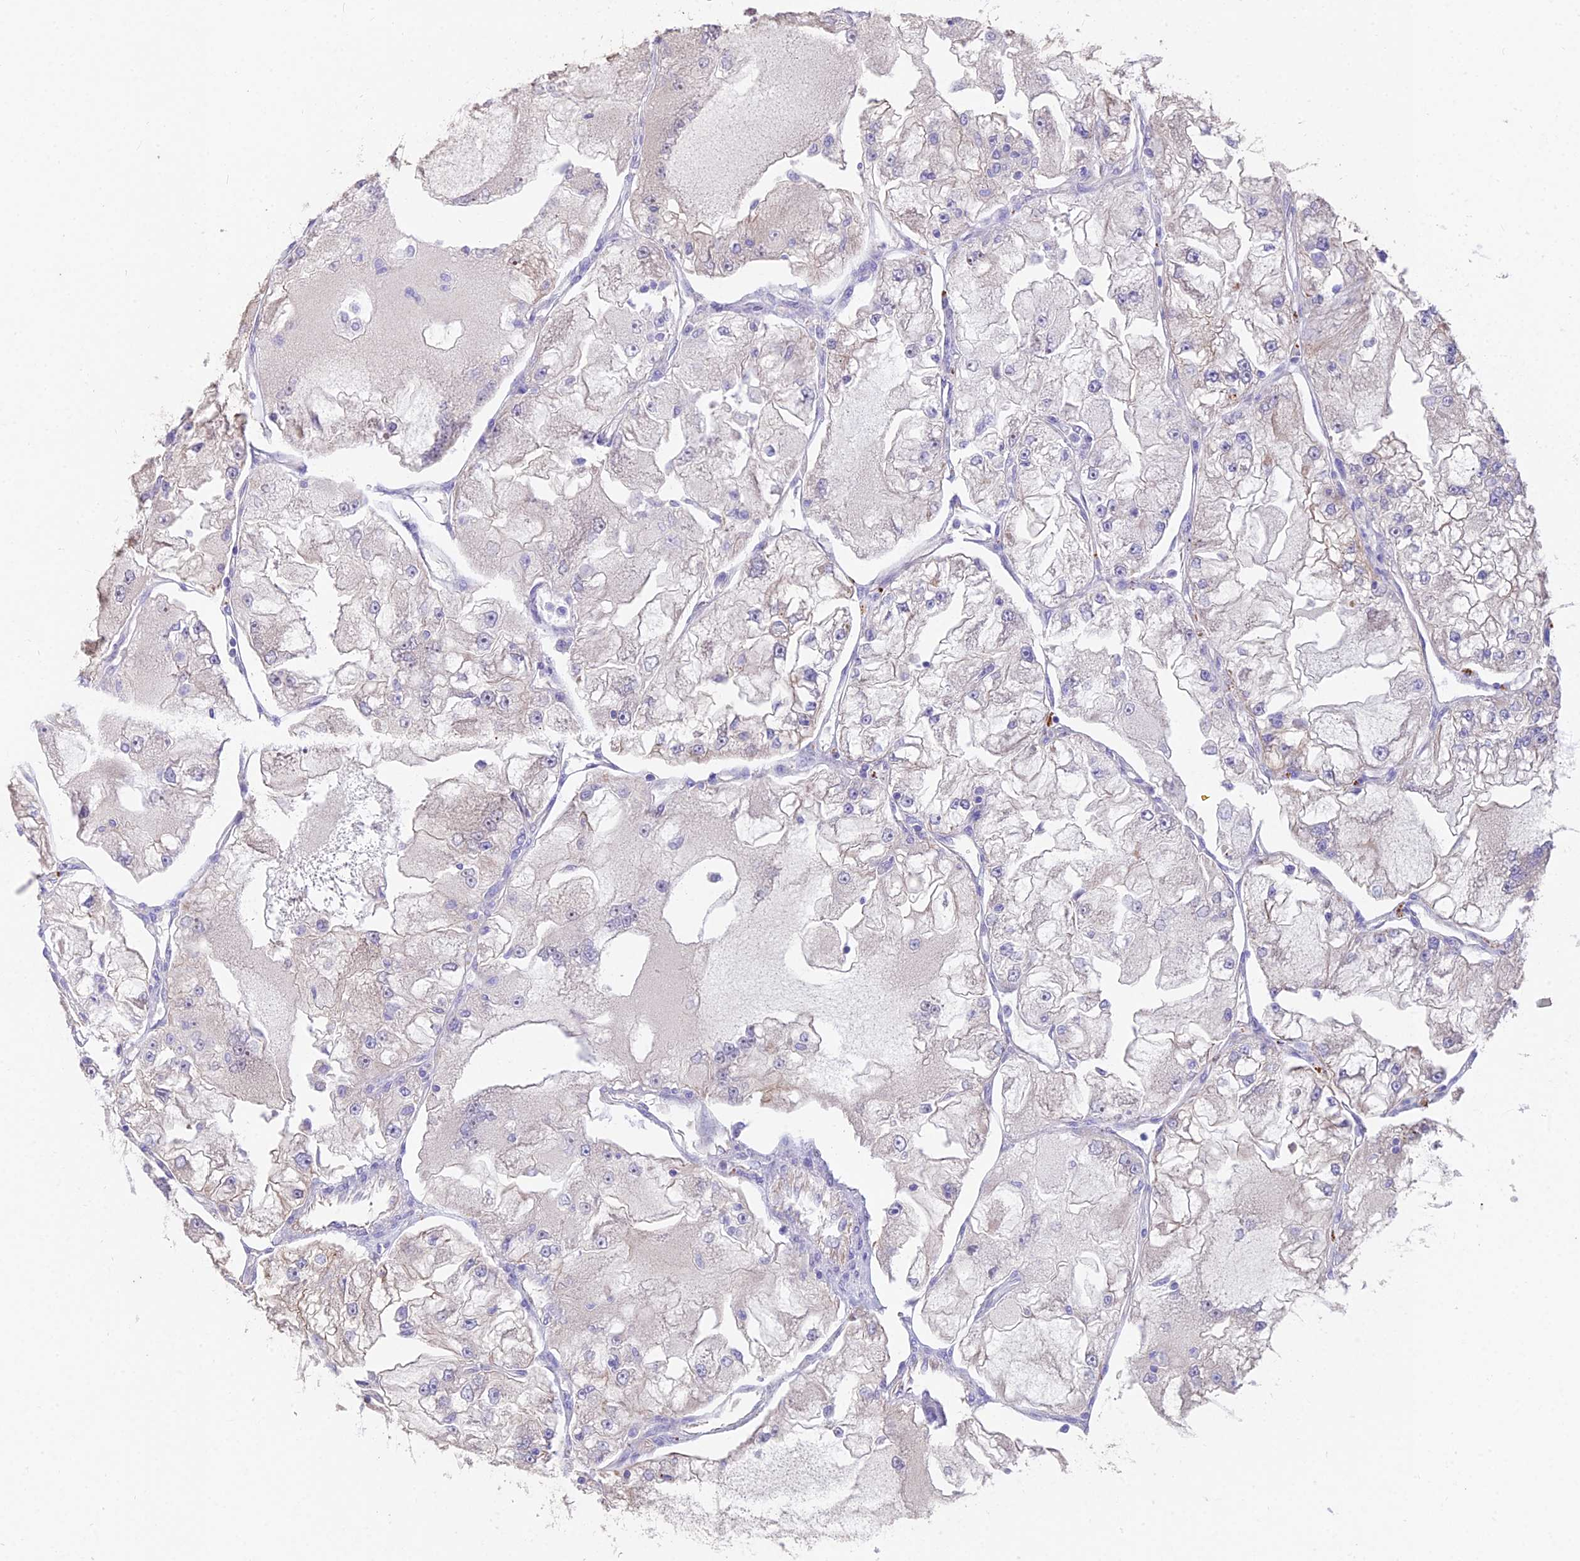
{"staining": {"intensity": "negative", "quantity": "none", "location": "none"}, "tissue": "renal cancer", "cell_type": "Tumor cells", "image_type": "cancer", "snomed": [{"axis": "morphology", "description": "Adenocarcinoma, NOS"}, {"axis": "topography", "description": "Kidney"}], "caption": "Immunohistochemistry (IHC) image of neoplastic tissue: human renal cancer stained with DAB (3,3'-diaminobenzidine) displays no significant protein expression in tumor cells. (DAB IHC, high magnification).", "gene": "FAM168B", "patient": {"sex": "female", "age": 72}}